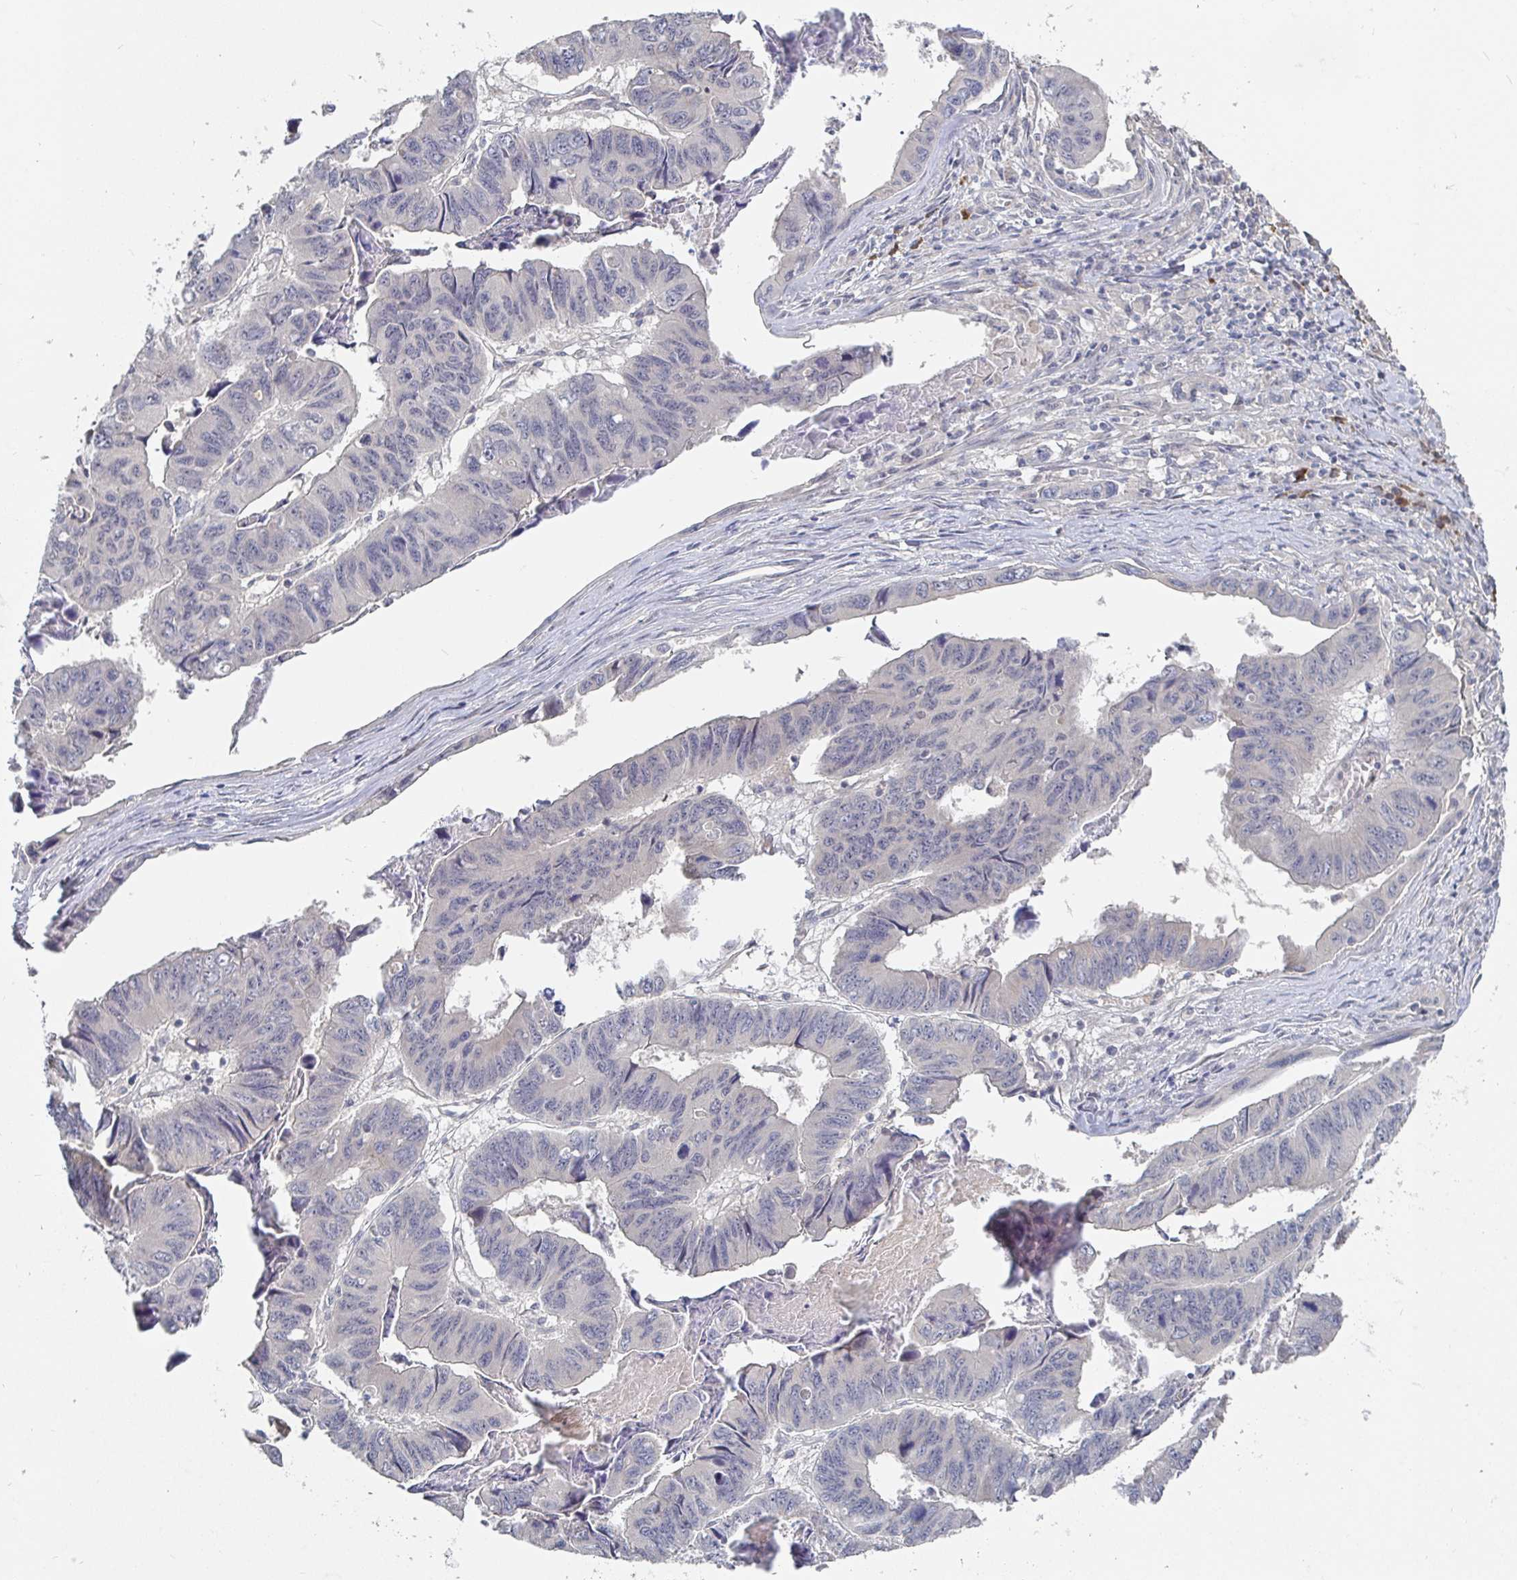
{"staining": {"intensity": "negative", "quantity": "none", "location": "none"}, "tissue": "stomach cancer", "cell_type": "Tumor cells", "image_type": "cancer", "snomed": [{"axis": "morphology", "description": "Adenocarcinoma, NOS"}, {"axis": "topography", "description": "Stomach, lower"}], "caption": "Tumor cells show no significant protein positivity in adenocarcinoma (stomach).", "gene": "MEIS1", "patient": {"sex": "male", "age": 77}}